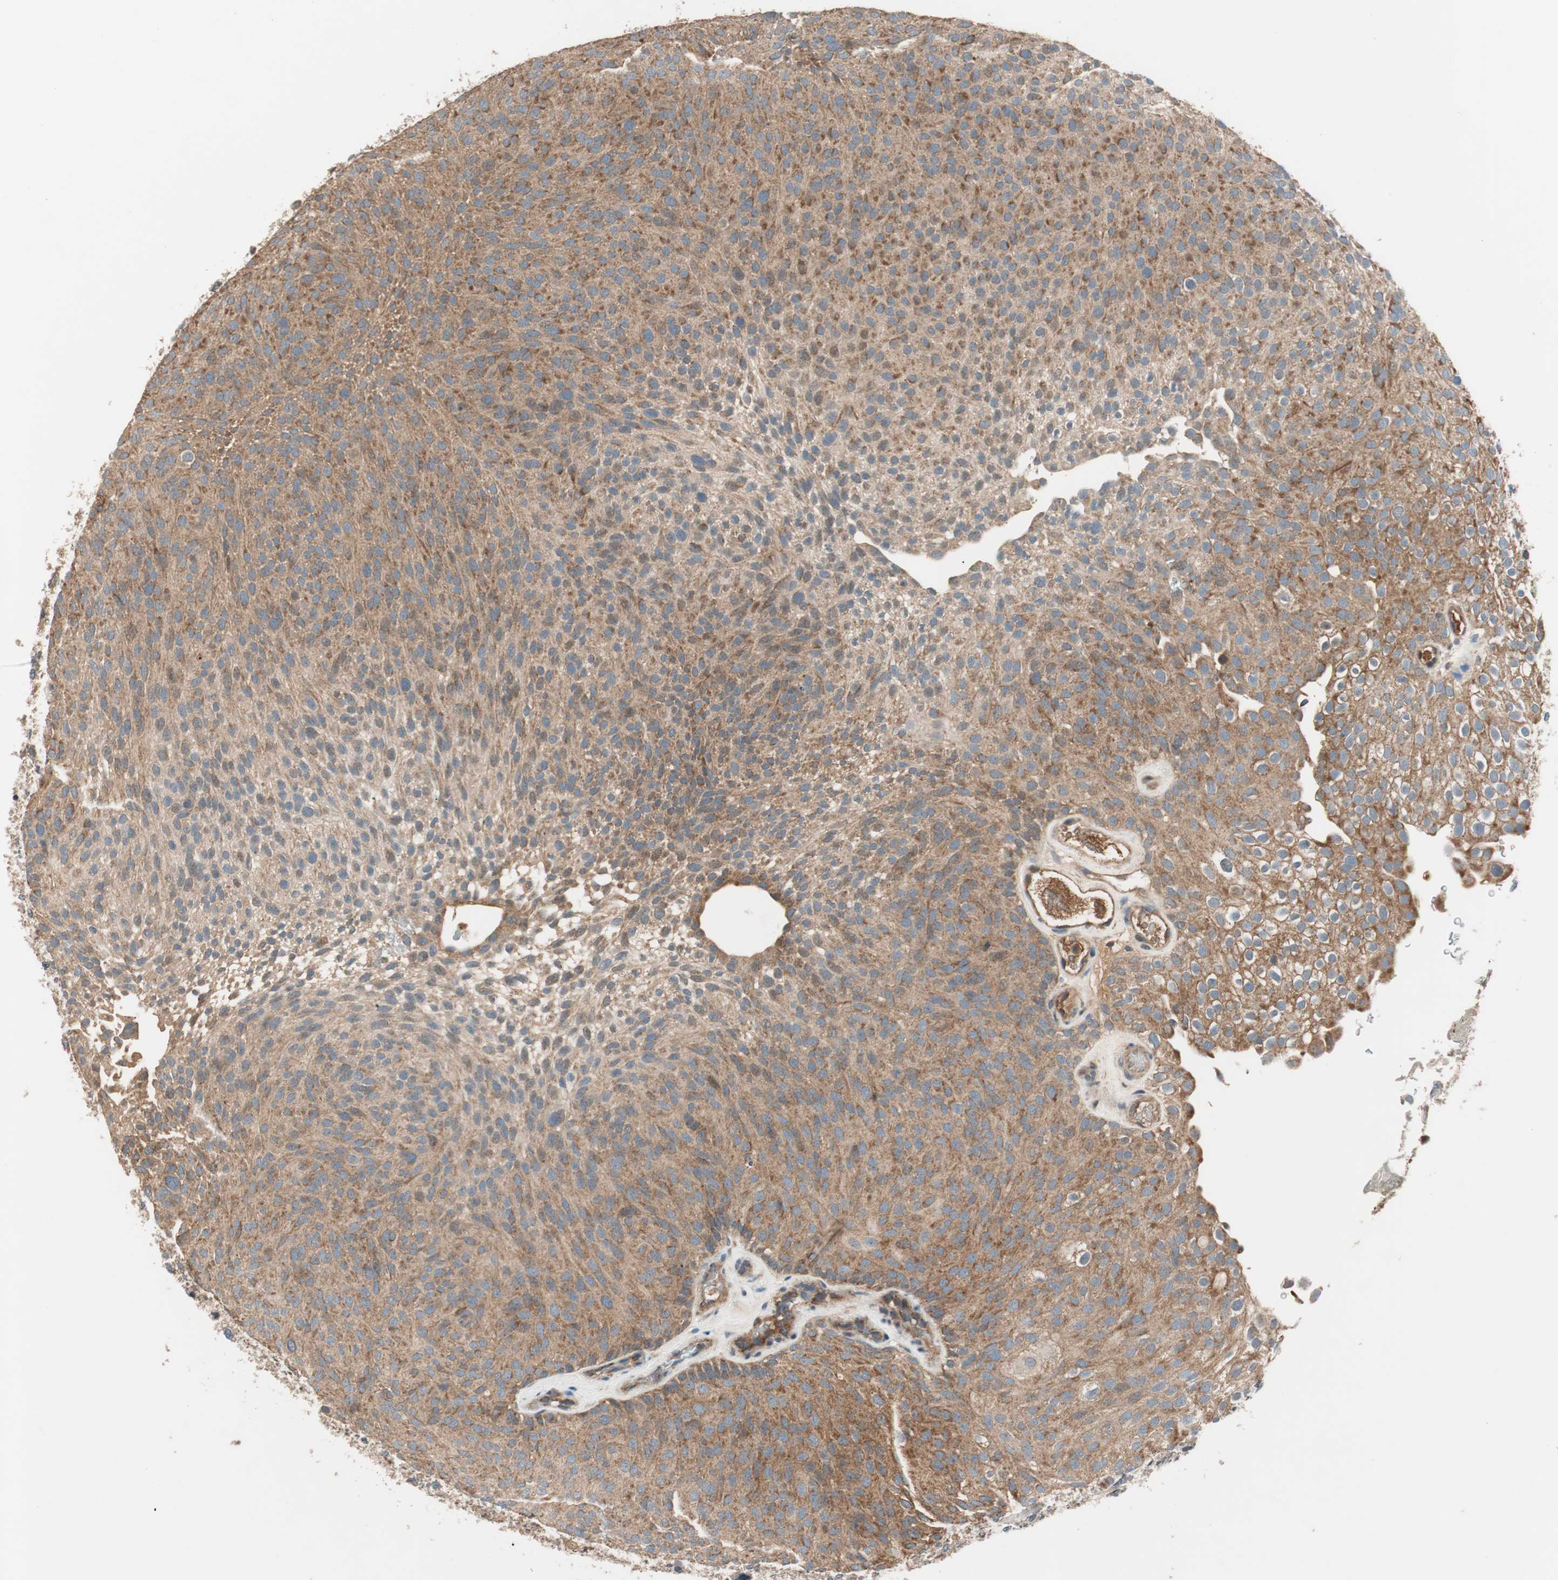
{"staining": {"intensity": "moderate", "quantity": ">75%", "location": "cytoplasmic/membranous"}, "tissue": "urothelial cancer", "cell_type": "Tumor cells", "image_type": "cancer", "snomed": [{"axis": "morphology", "description": "Urothelial carcinoma, Low grade"}, {"axis": "topography", "description": "Urinary bladder"}], "caption": "Immunohistochemistry (IHC) histopathology image of human urothelial carcinoma (low-grade) stained for a protein (brown), which displays medium levels of moderate cytoplasmic/membranous expression in about >75% of tumor cells.", "gene": "HPN", "patient": {"sex": "male", "age": 78}}